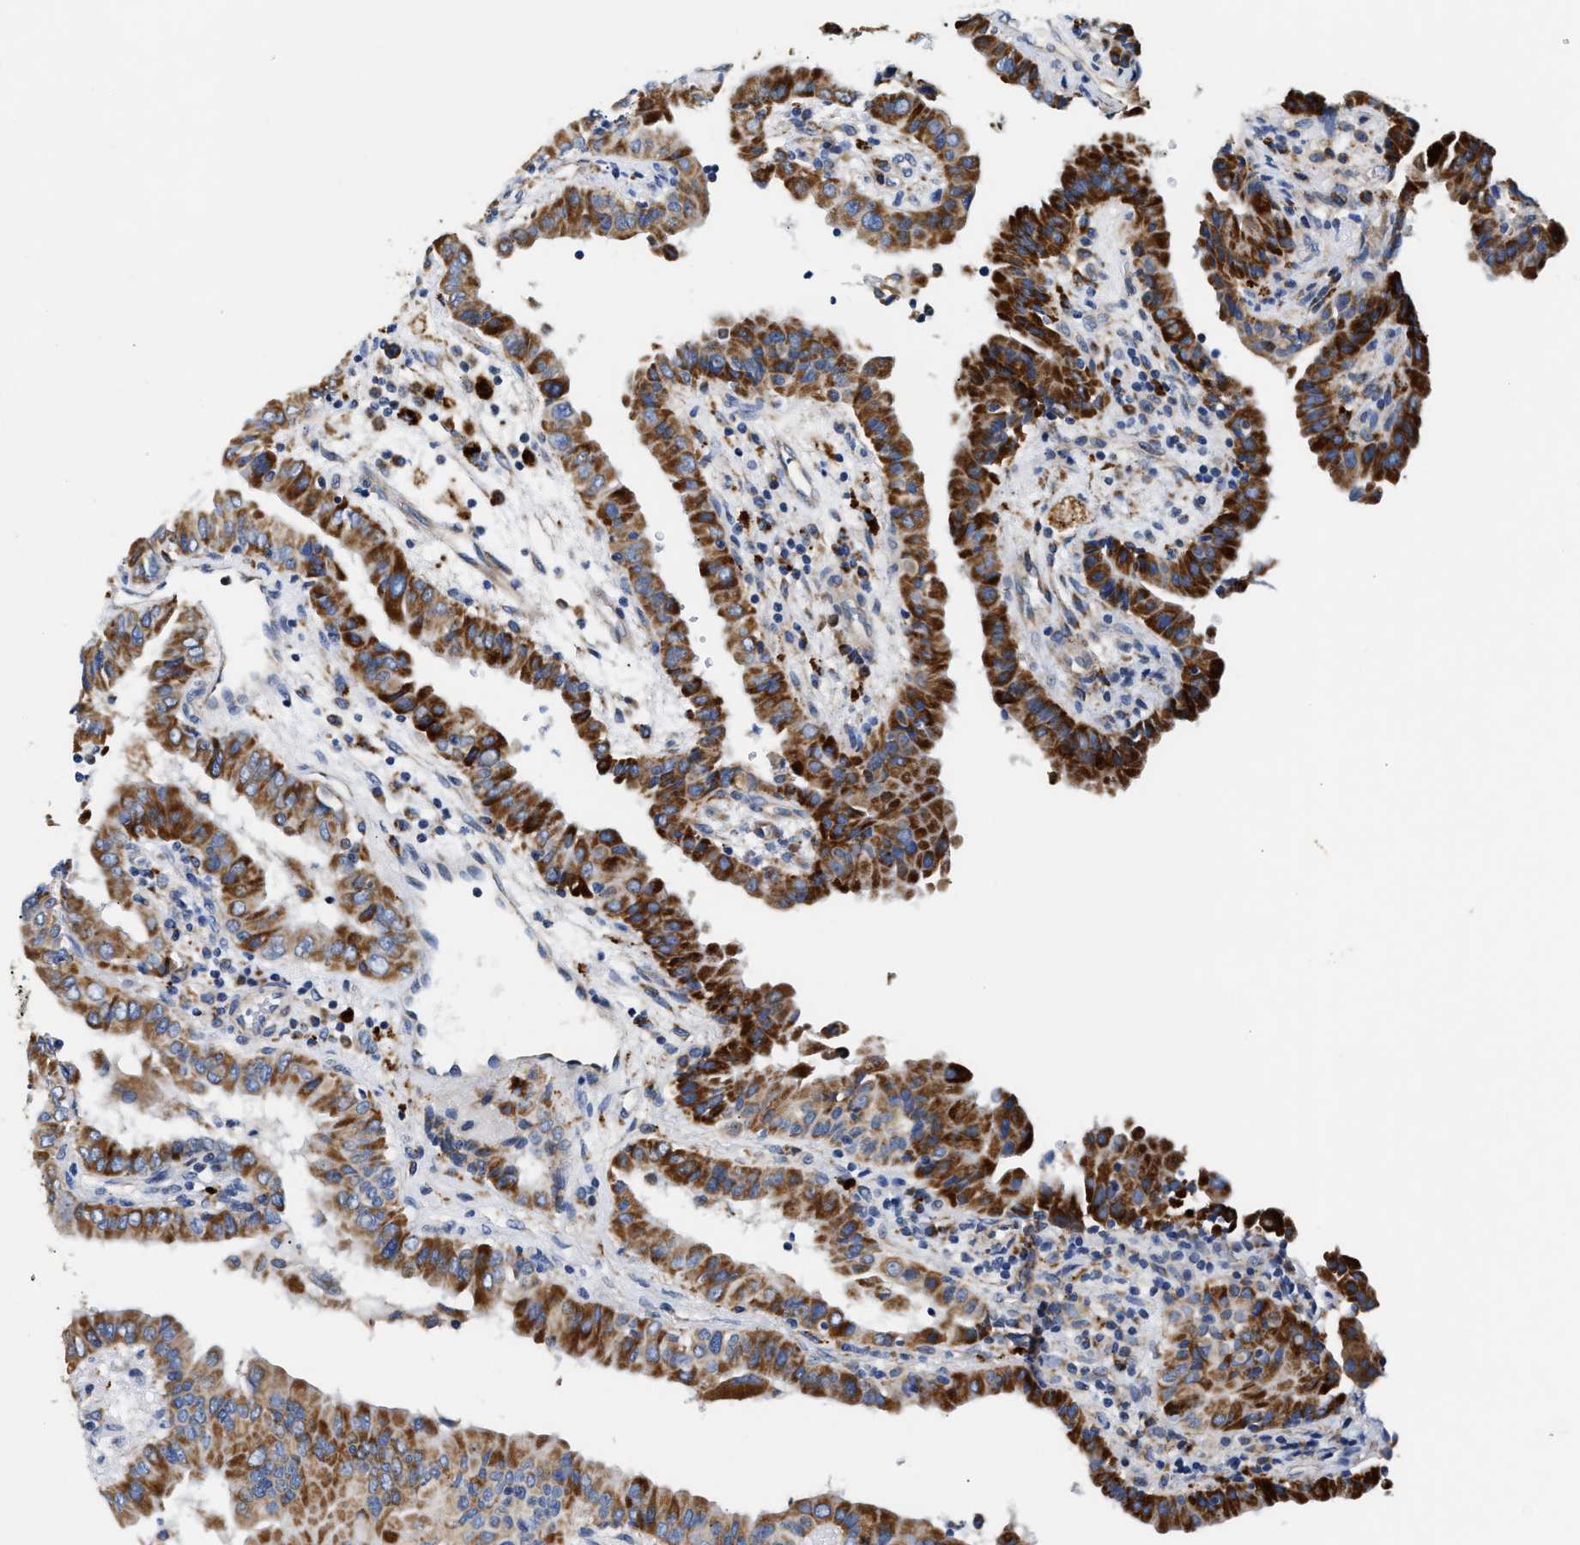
{"staining": {"intensity": "strong", "quantity": ">75%", "location": "cytoplasmic/membranous"}, "tissue": "thyroid cancer", "cell_type": "Tumor cells", "image_type": "cancer", "snomed": [{"axis": "morphology", "description": "Papillary adenocarcinoma, NOS"}, {"axis": "topography", "description": "Thyroid gland"}], "caption": "This is a histology image of IHC staining of thyroid cancer (papillary adenocarcinoma), which shows strong staining in the cytoplasmic/membranous of tumor cells.", "gene": "ACADVL", "patient": {"sex": "male", "age": 33}}